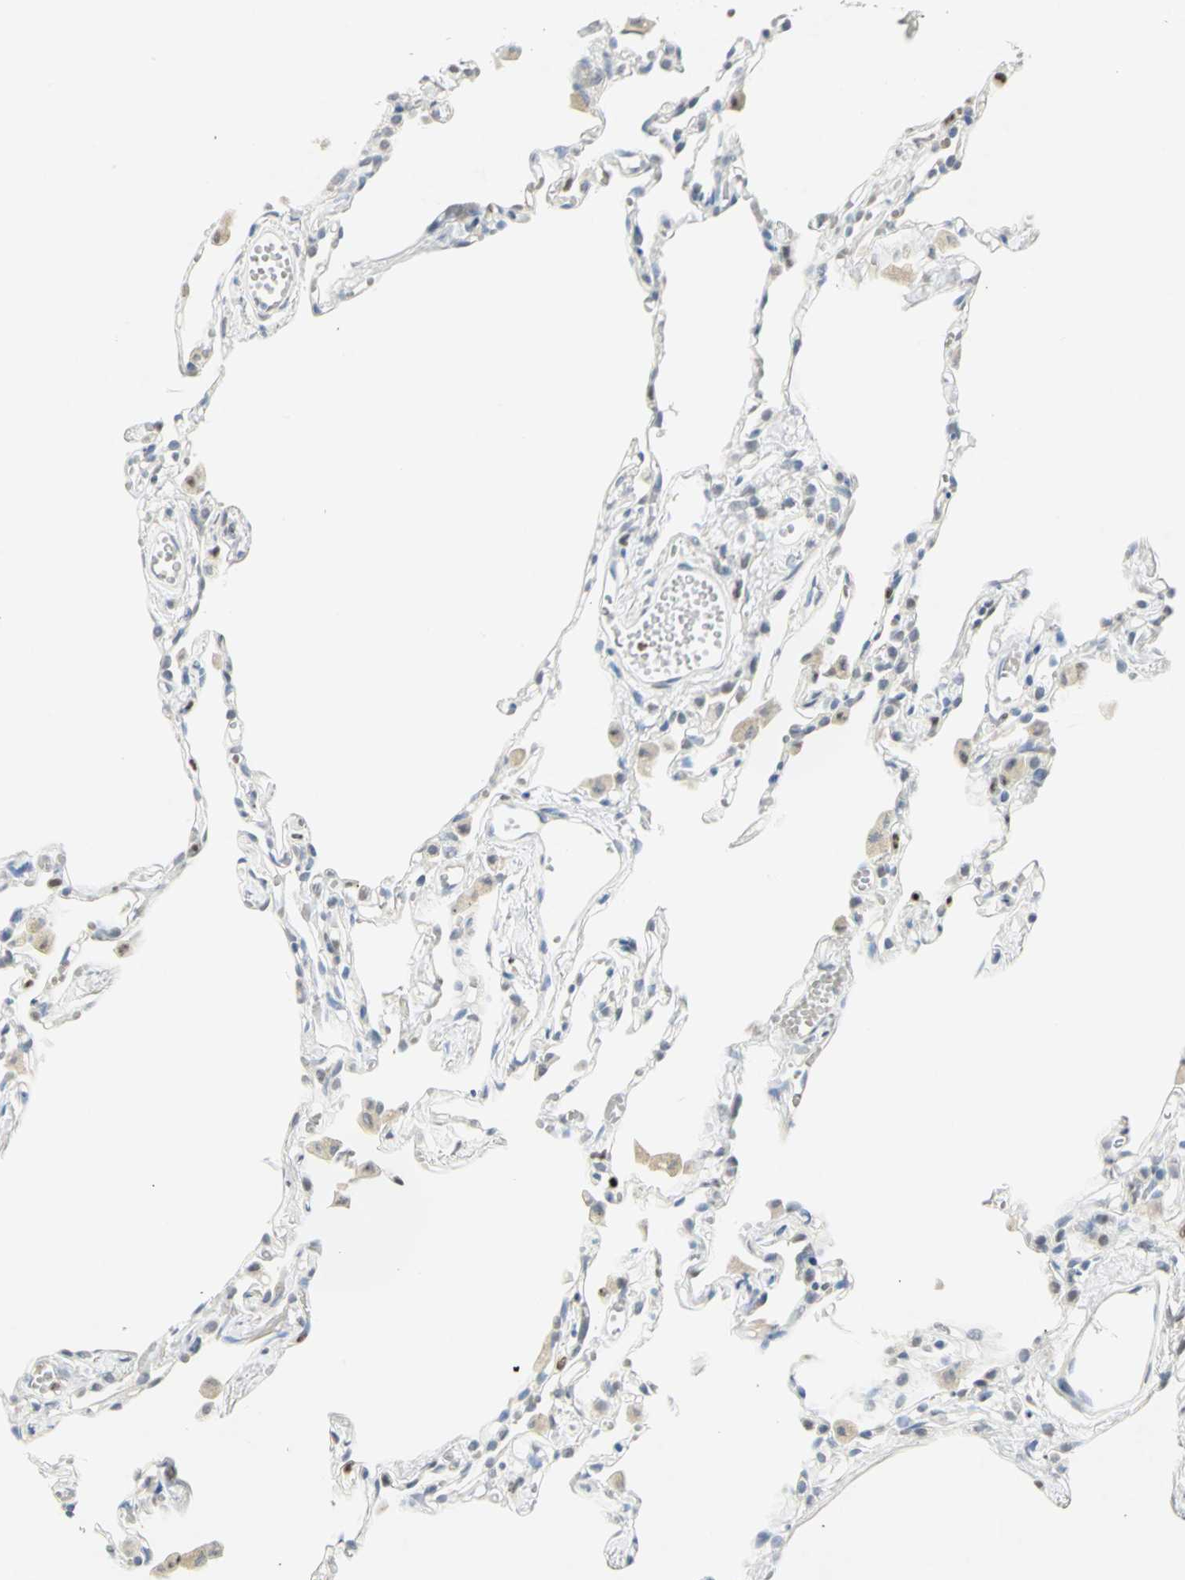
{"staining": {"intensity": "negative", "quantity": "none", "location": "none"}, "tissue": "lung", "cell_type": "Alveolar cells", "image_type": "normal", "snomed": [{"axis": "morphology", "description": "Normal tissue, NOS"}, {"axis": "topography", "description": "Lung"}], "caption": "This is an immunohistochemistry micrograph of benign lung. There is no positivity in alveolar cells.", "gene": "BCL6", "patient": {"sex": "female", "age": 49}}